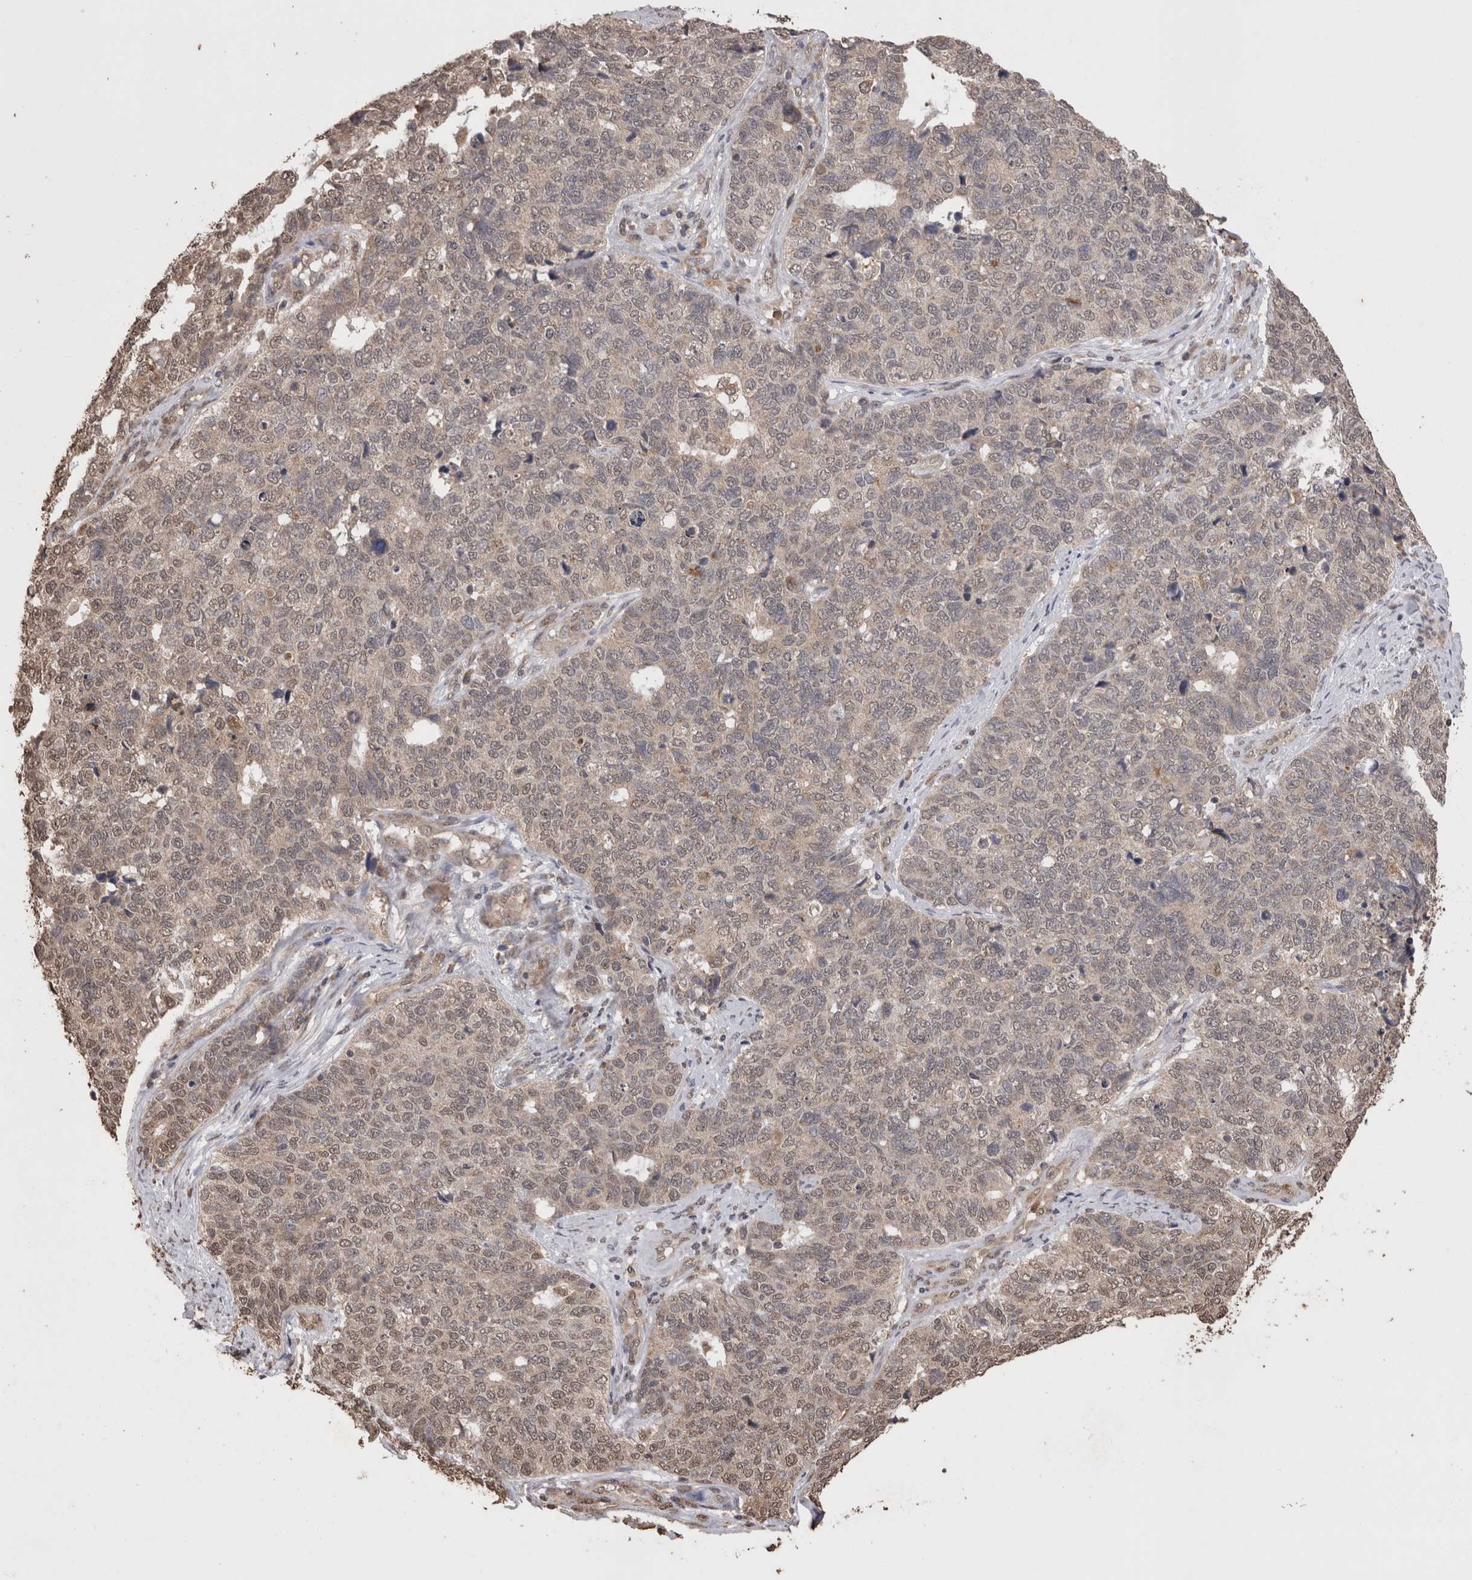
{"staining": {"intensity": "weak", "quantity": "25%-75%", "location": "cytoplasmic/membranous,nuclear"}, "tissue": "cervical cancer", "cell_type": "Tumor cells", "image_type": "cancer", "snomed": [{"axis": "morphology", "description": "Squamous cell carcinoma, NOS"}, {"axis": "topography", "description": "Cervix"}], "caption": "Cervical cancer (squamous cell carcinoma) was stained to show a protein in brown. There is low levels of weak cytoplasmic/membranous and nuclear positivity in approximately 25%-75% of tumor cells. (brown staining indicates protein expression, while blue staining denotes nuclei).", "gene": "GRK5", "patient": {"sex": "female", "age": 63}}